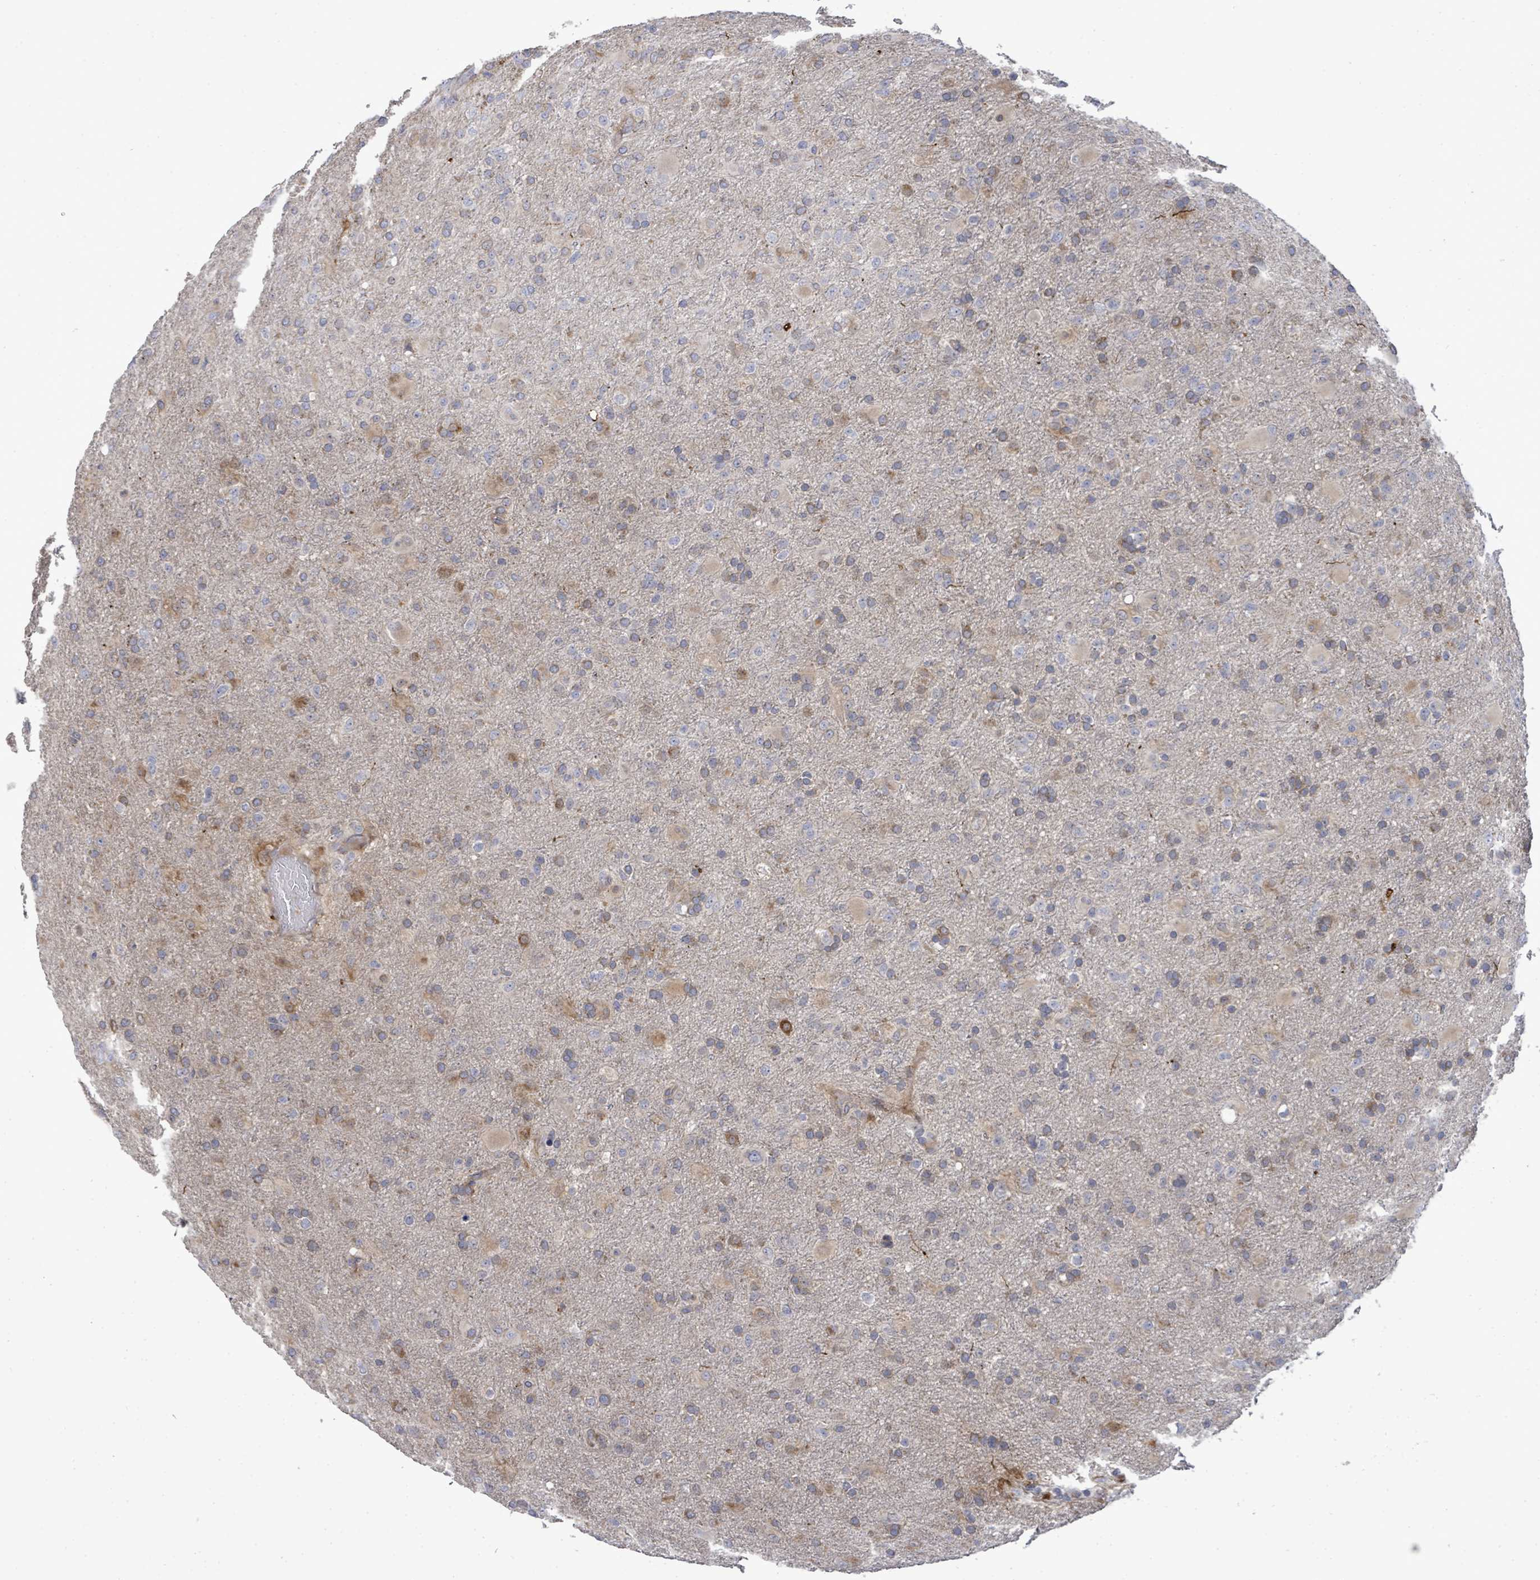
{"staining": {"intensity": "weak", "quantity": "<25%", "location": "cytoplasmic/membranous"}, "tissue": "glioma", "cell_type": "Tumor cells", "image_type": "cancer", "snomed": [{"axis": "morphology", "description": "Glioma, malignant, Low grade"}, {"axis": "topography", "description": "Brain"}], "caption": "Tumor cells are negative for protein expression in human low-grade glioma (malignant).", "gene": "SAR1A", "patient": {"sex": "male", "age": 65}}